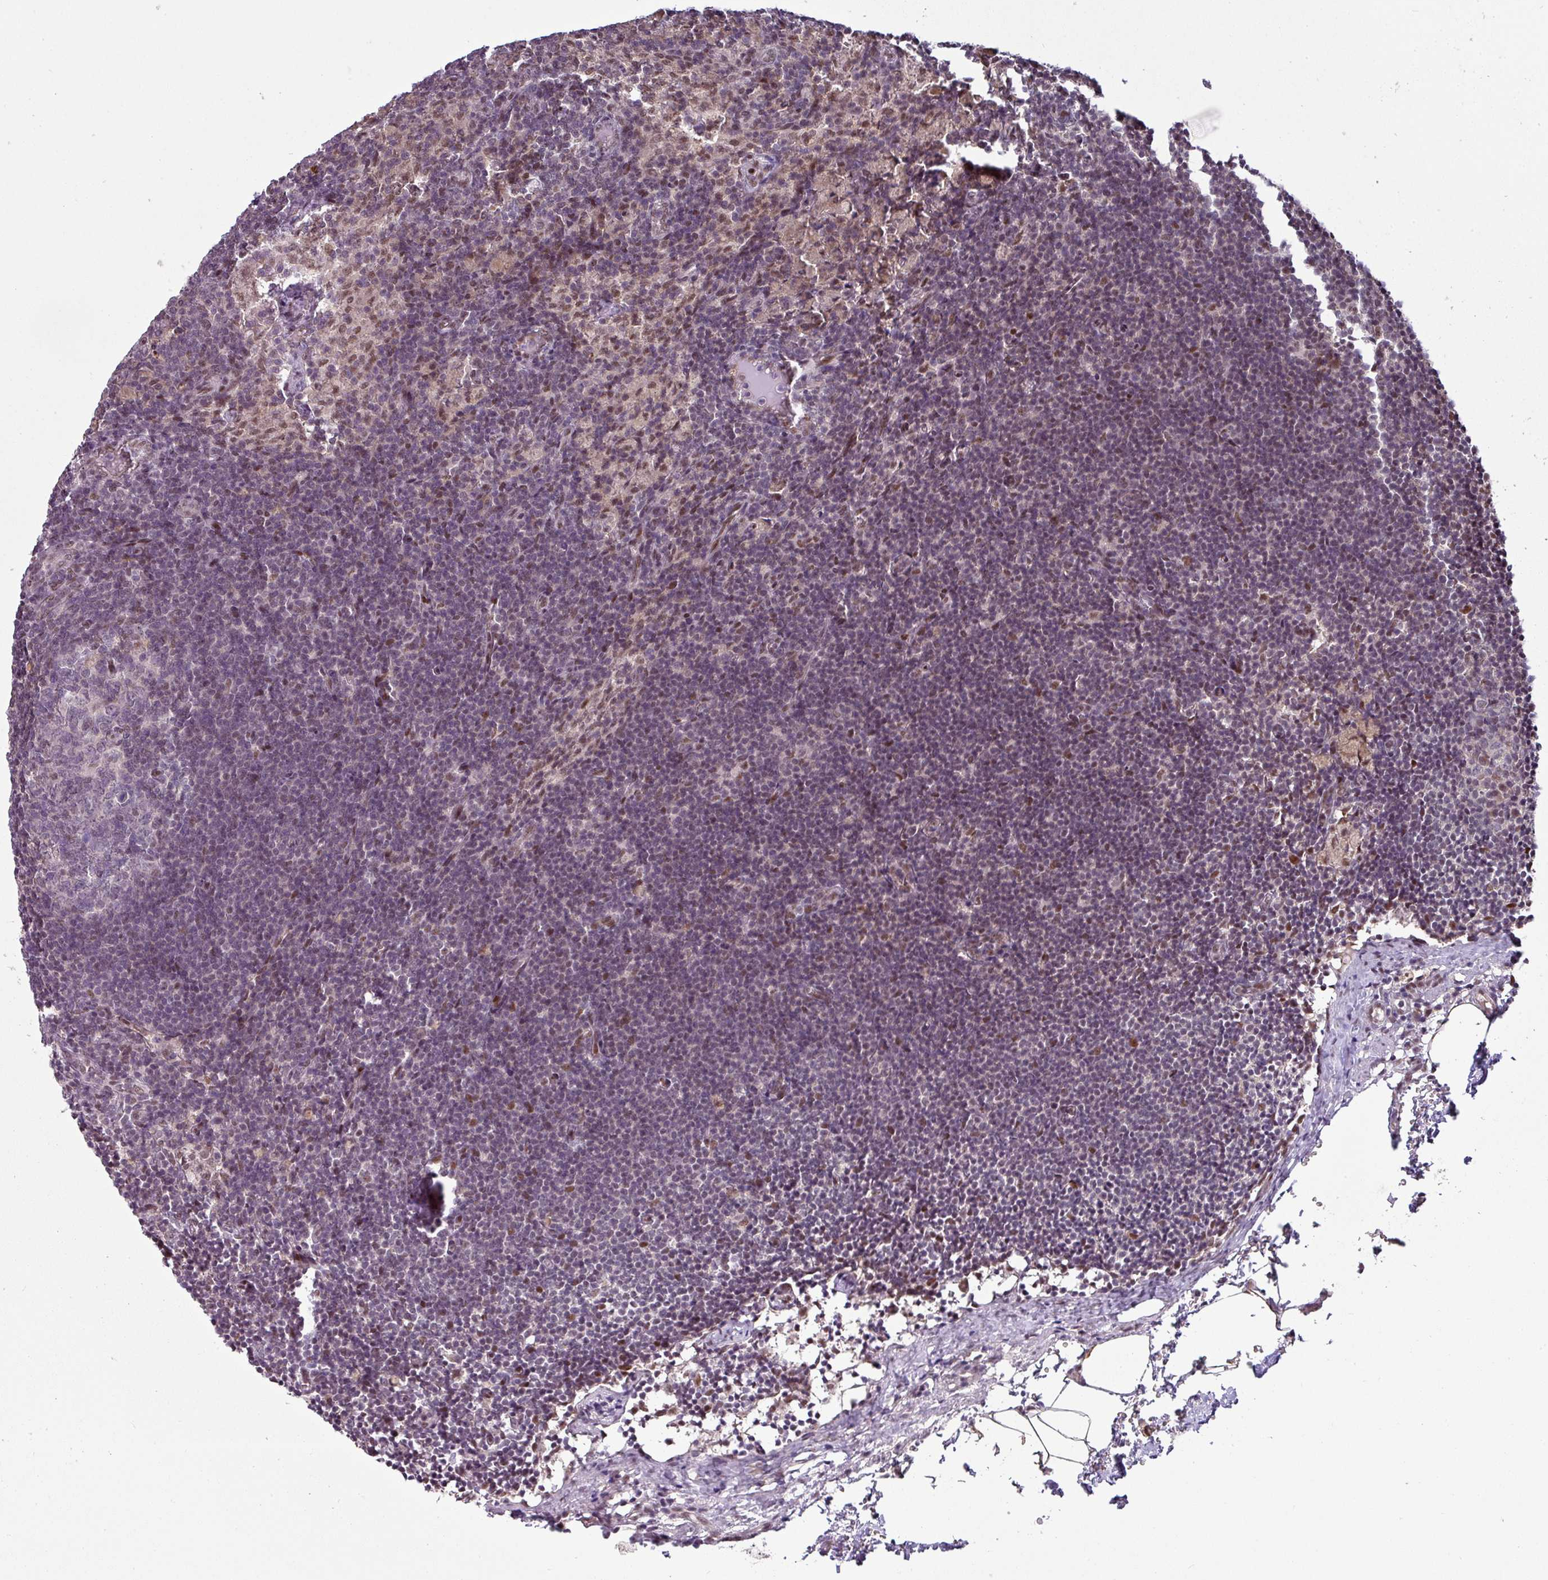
{"staining": {"intensity": "moderate", "quantity": "<25%", "location": "nuclear"}, "tissue": "lymph node", "cell_type": "Germinal center cells", "image_type": "normal", "snomed": [{"axis": "morphology", "description": "Normal tissue, NOS"}, {"axis": "topography", "description": "Lymph node"}], "caption": "Immunohistochemical staining of benign lymph node demonstrates moderate nuclear protein positivity in approximately <25% of germinal center cells. (DAB IHC with brightfield microscopy, high magnification).", "gene": "CIC", "patient": {"sex": "male", "age": 49}}